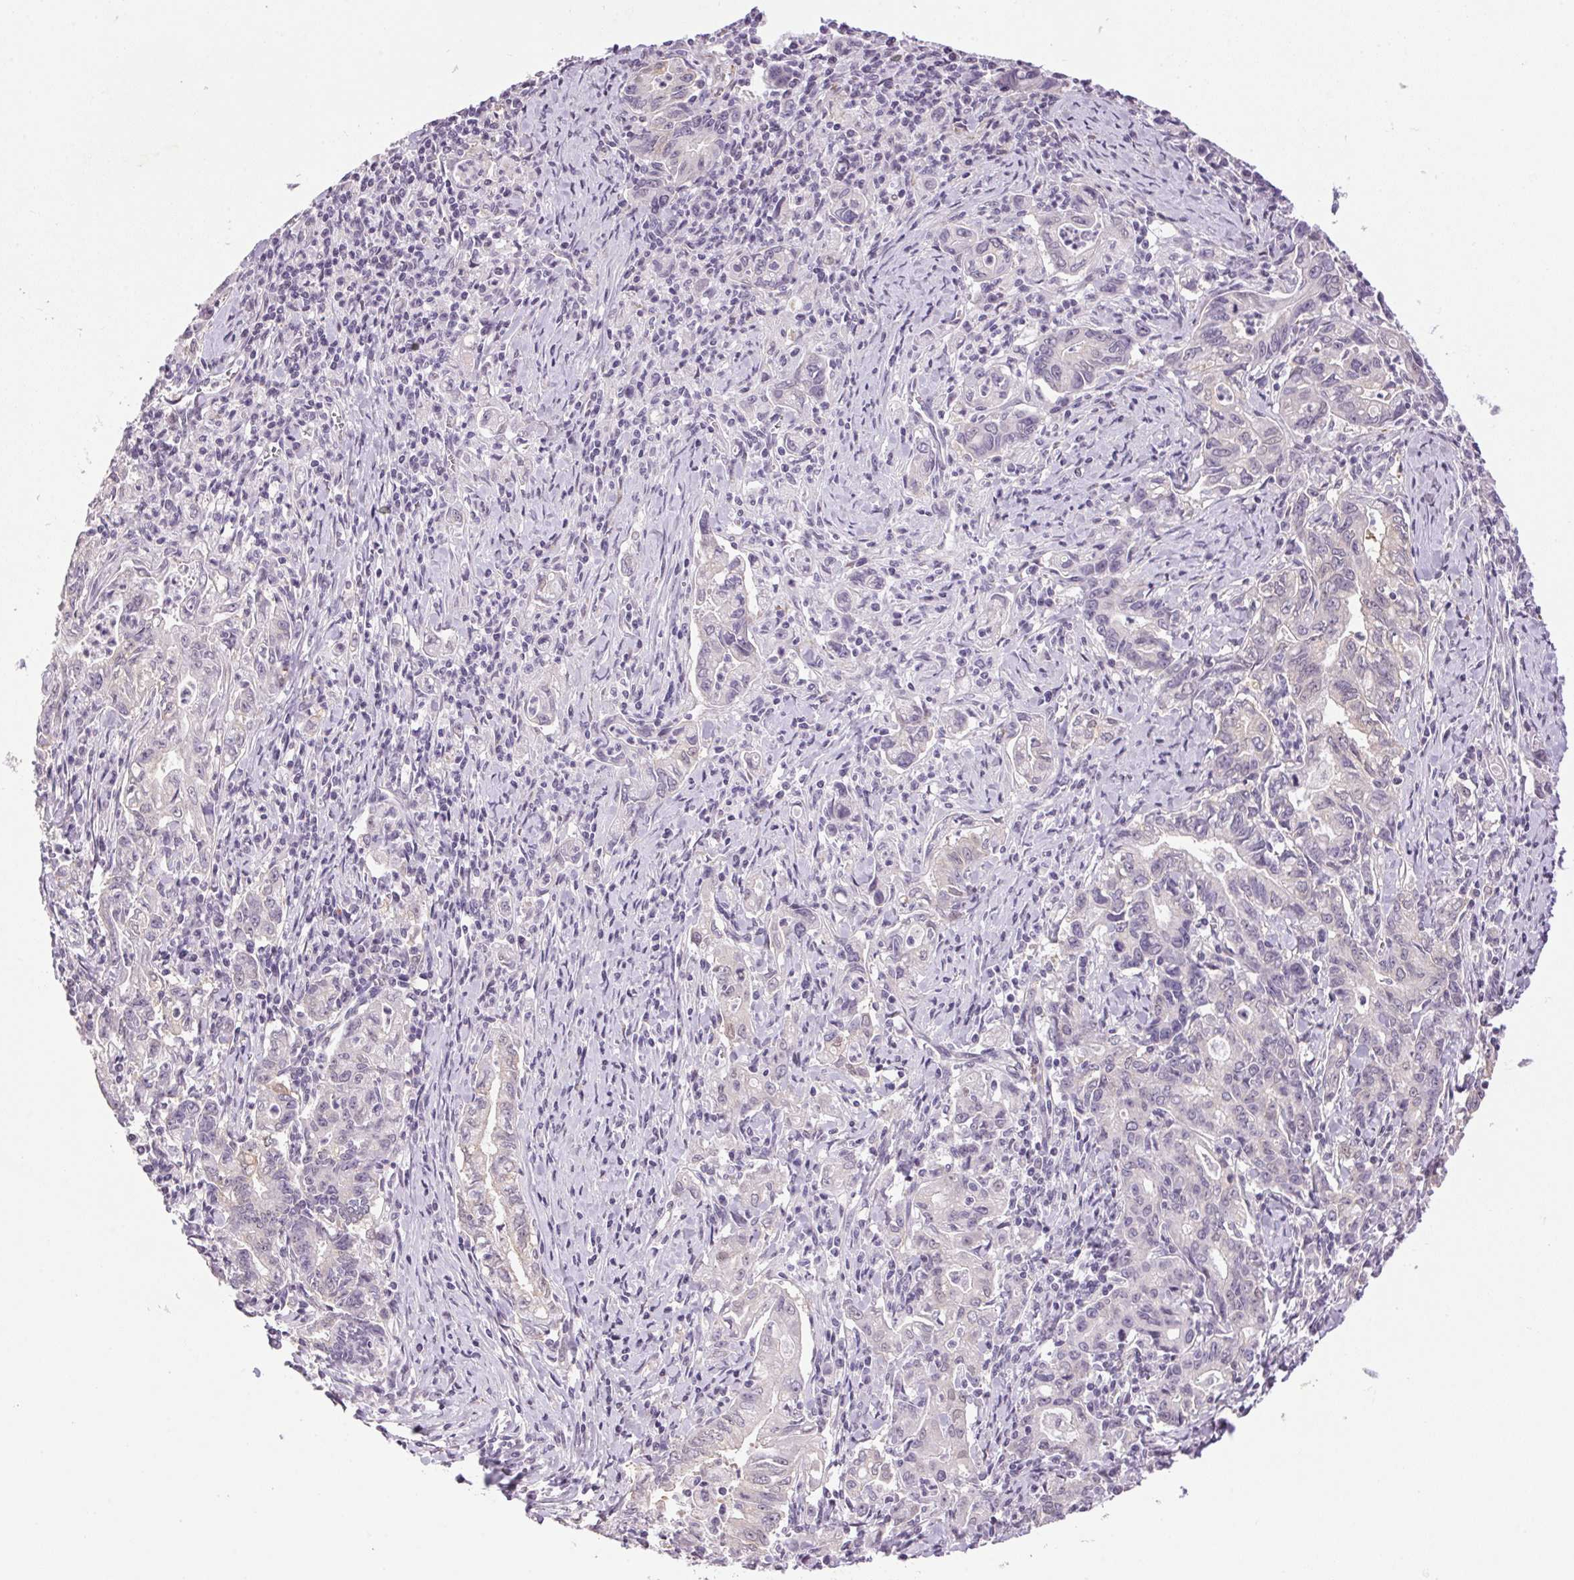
{"staining": {"intensity": "negative", "quantity": "none", "location": "none"}, "tissue": "stomach cancer", "cell_type": "Tumor cells", "image_type": "cancer", "snomed": [{"axis": "morphology", "description": "Adenocarcinoma, NOS"}, {"axis": "topography", "description": "Stomach, upper"}], "caption": "IHC photomicrograph of neoplastic tissue: stomach cancer stained with DAB displays no significant protein staining in tumor cells.", "gene": "GYG2", "patient": {"sex": "female", "age": 79}}